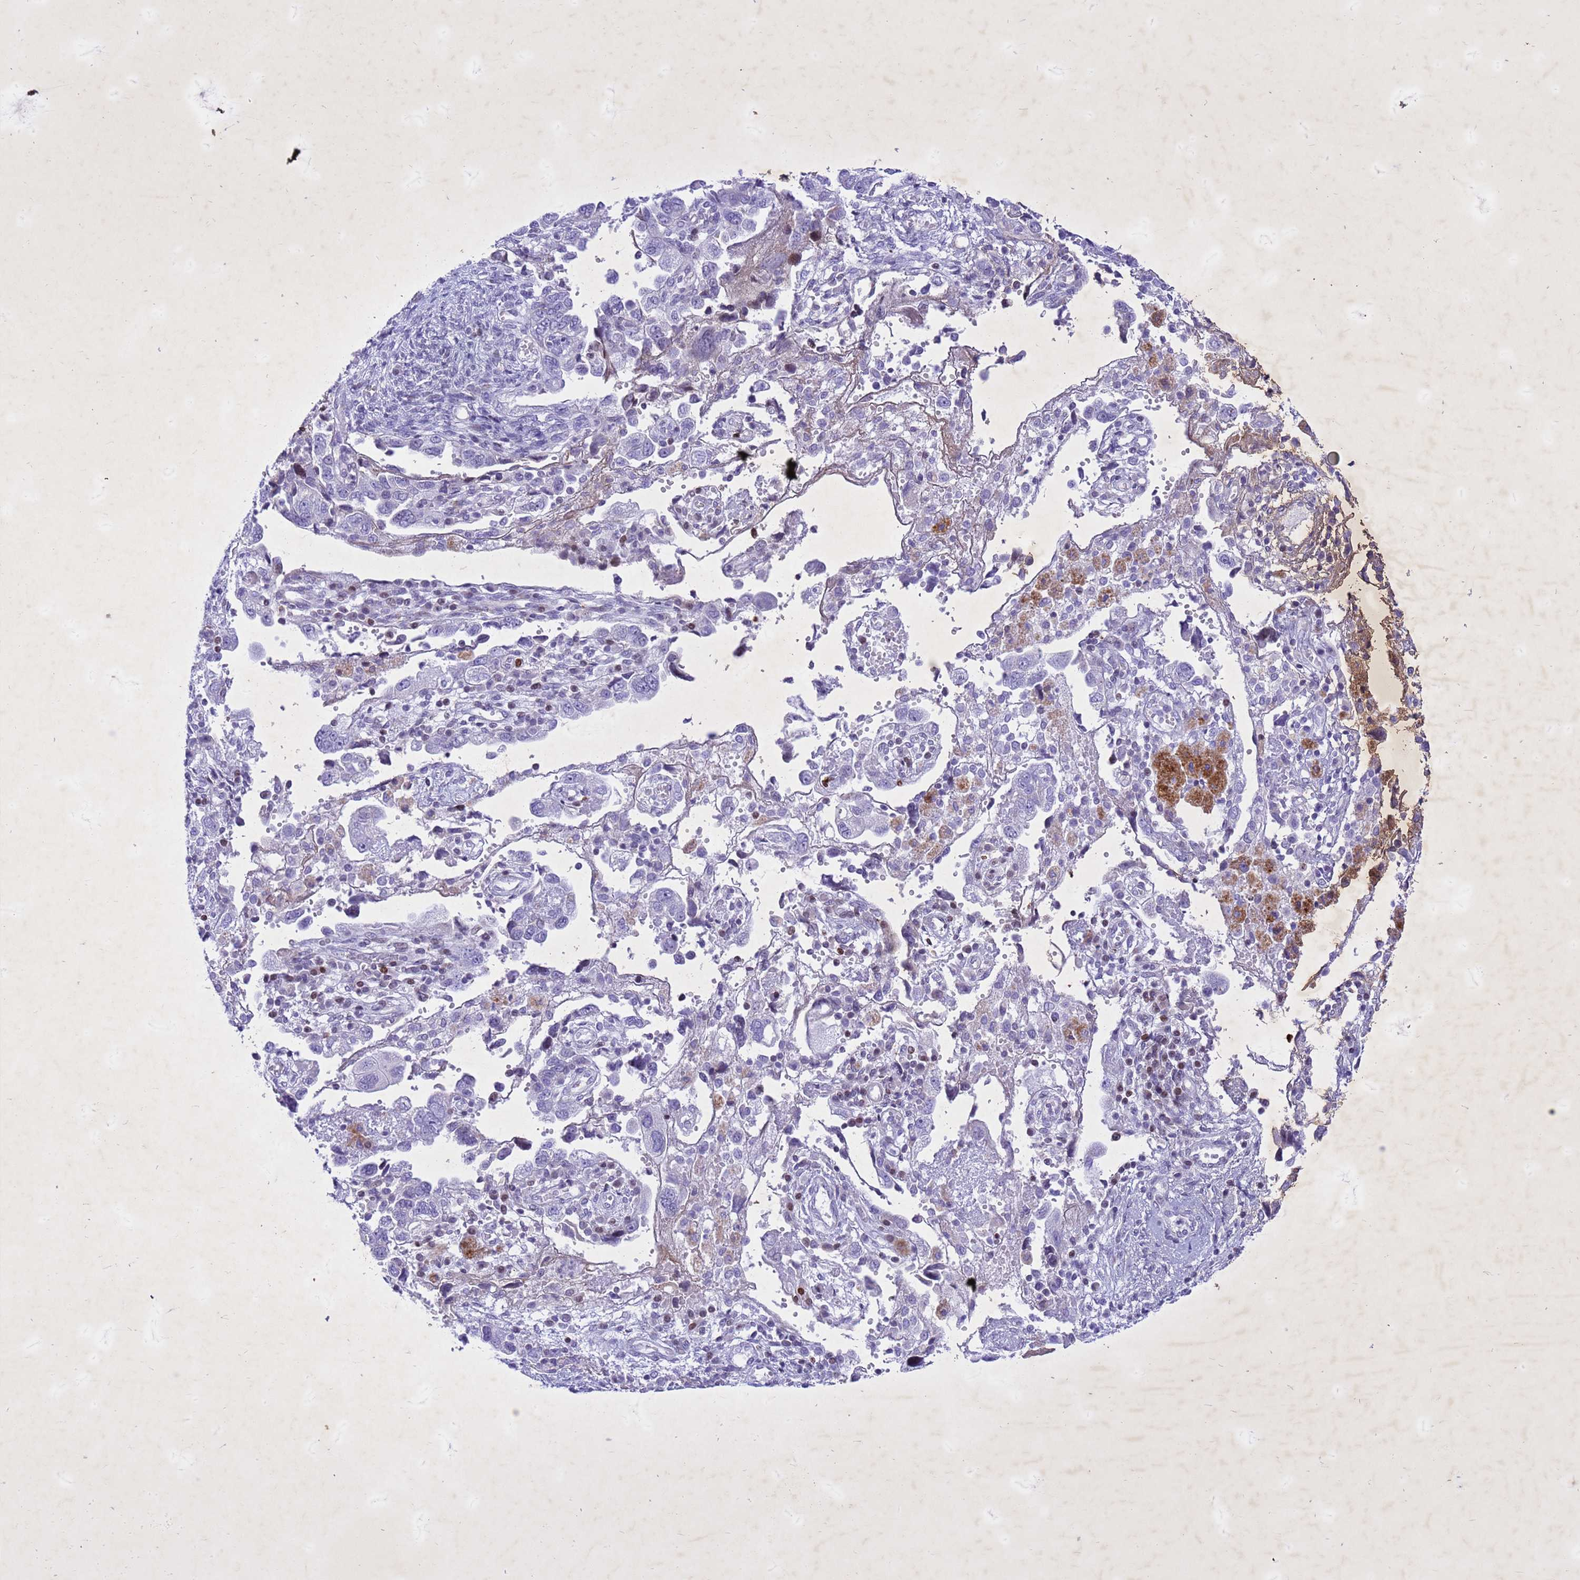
{"staining": {"intensity": "negative", "quantity": "none", "location": "none"}, "tissue": "ovarian cancer", "cell_type": "Tumor cells", "image_type": "cancer", "snomed": [{"axis": "morphology", "description": "Carcinoma, NOS"}, {"axis": "morphology", "description": "Cystadenocarcinoma, serous, NOS"}, {"axis": "topography", "description": "Ovary"}], "caption": "Image shows no significant protein staining in tumor cells of serous cystadenocarcinoma (ovarian).", "gene": "COPS9", "patient": {"sex": "female", "age": 69}}